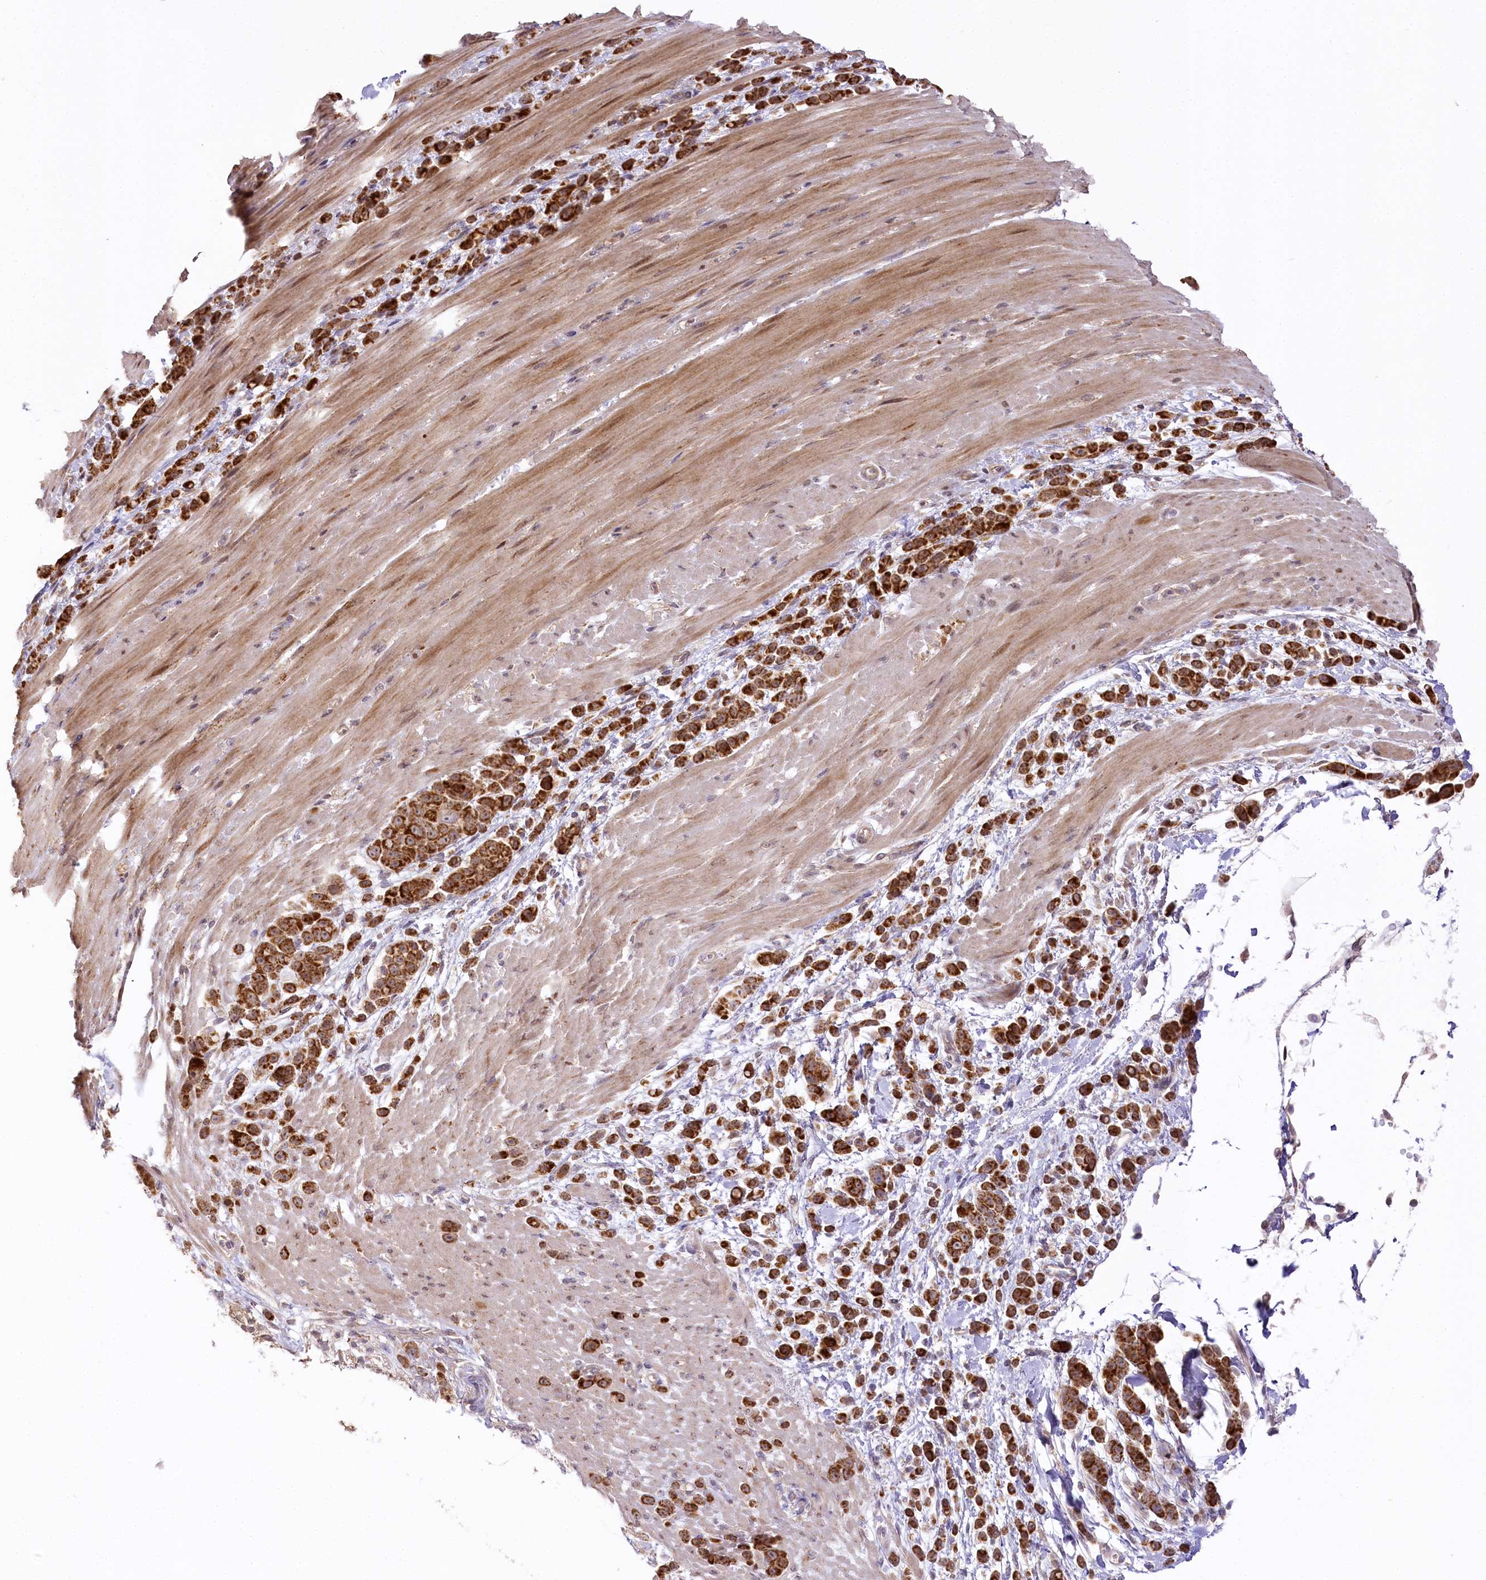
{"staining": {"intensity": "strong", "quantity": ">75%", "location": "cytoplasmic/membranous"}, "tissue": "pancreatic cancer", "cell_type": "Tumor cells", "image_type": "cancer", "snomed": [{"axis": "morphology", "description": "Normal tissue, NOS"}, {"axis": "morphology", "description": "Adenocarcinoma, NOS"}, {"axis": "topography", "description": "Pancreas"}], "caption": "Pancreatic adenocarcinoma tissue reveals strong cytoplasmic/membranous expression in about >75% of tumor cells", "gene": "ZNF226", "patient": {"sex": "female", "age": 64}}